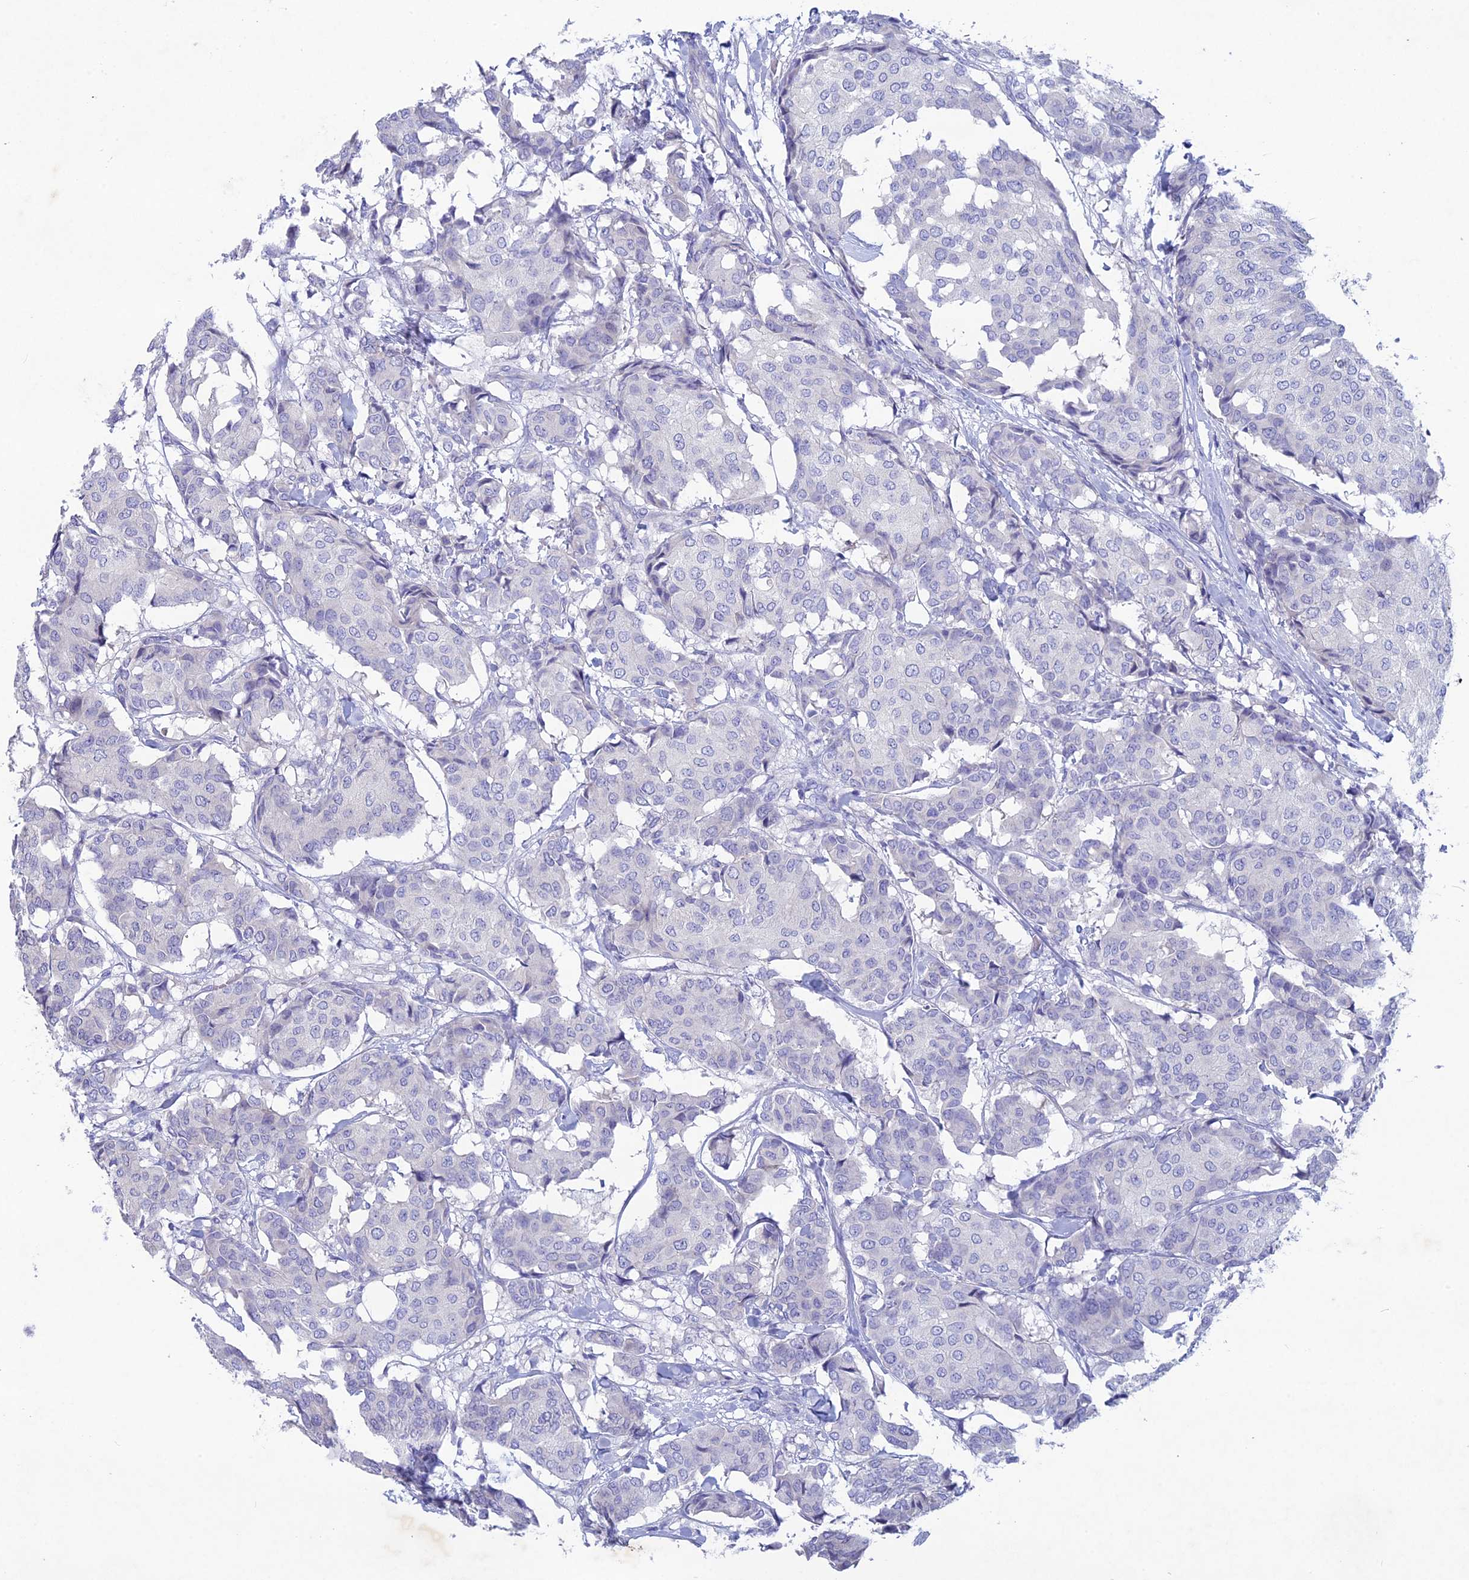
{"staining": {"intensity": "negative", "quantity": "none", "location": "none"}, "tissue": "breast cancer", "cell_type": "Tumor cells", "image_type": "cancer", "snomed": [{"axis": "morphology", "description": "Duct carcinoma"}, {"axis": "topography", "description": "Breast"}], "caption": "Protein analysis of breast cancer (intraductal carcinoma) demonstrates no significant staining in tumor cells. (DAB (3,3'-diaminobenzidine) immunohistochemistry, high magnification).", "gene": "BTBD19", "patient": {"sex": "female", "age": 75}}